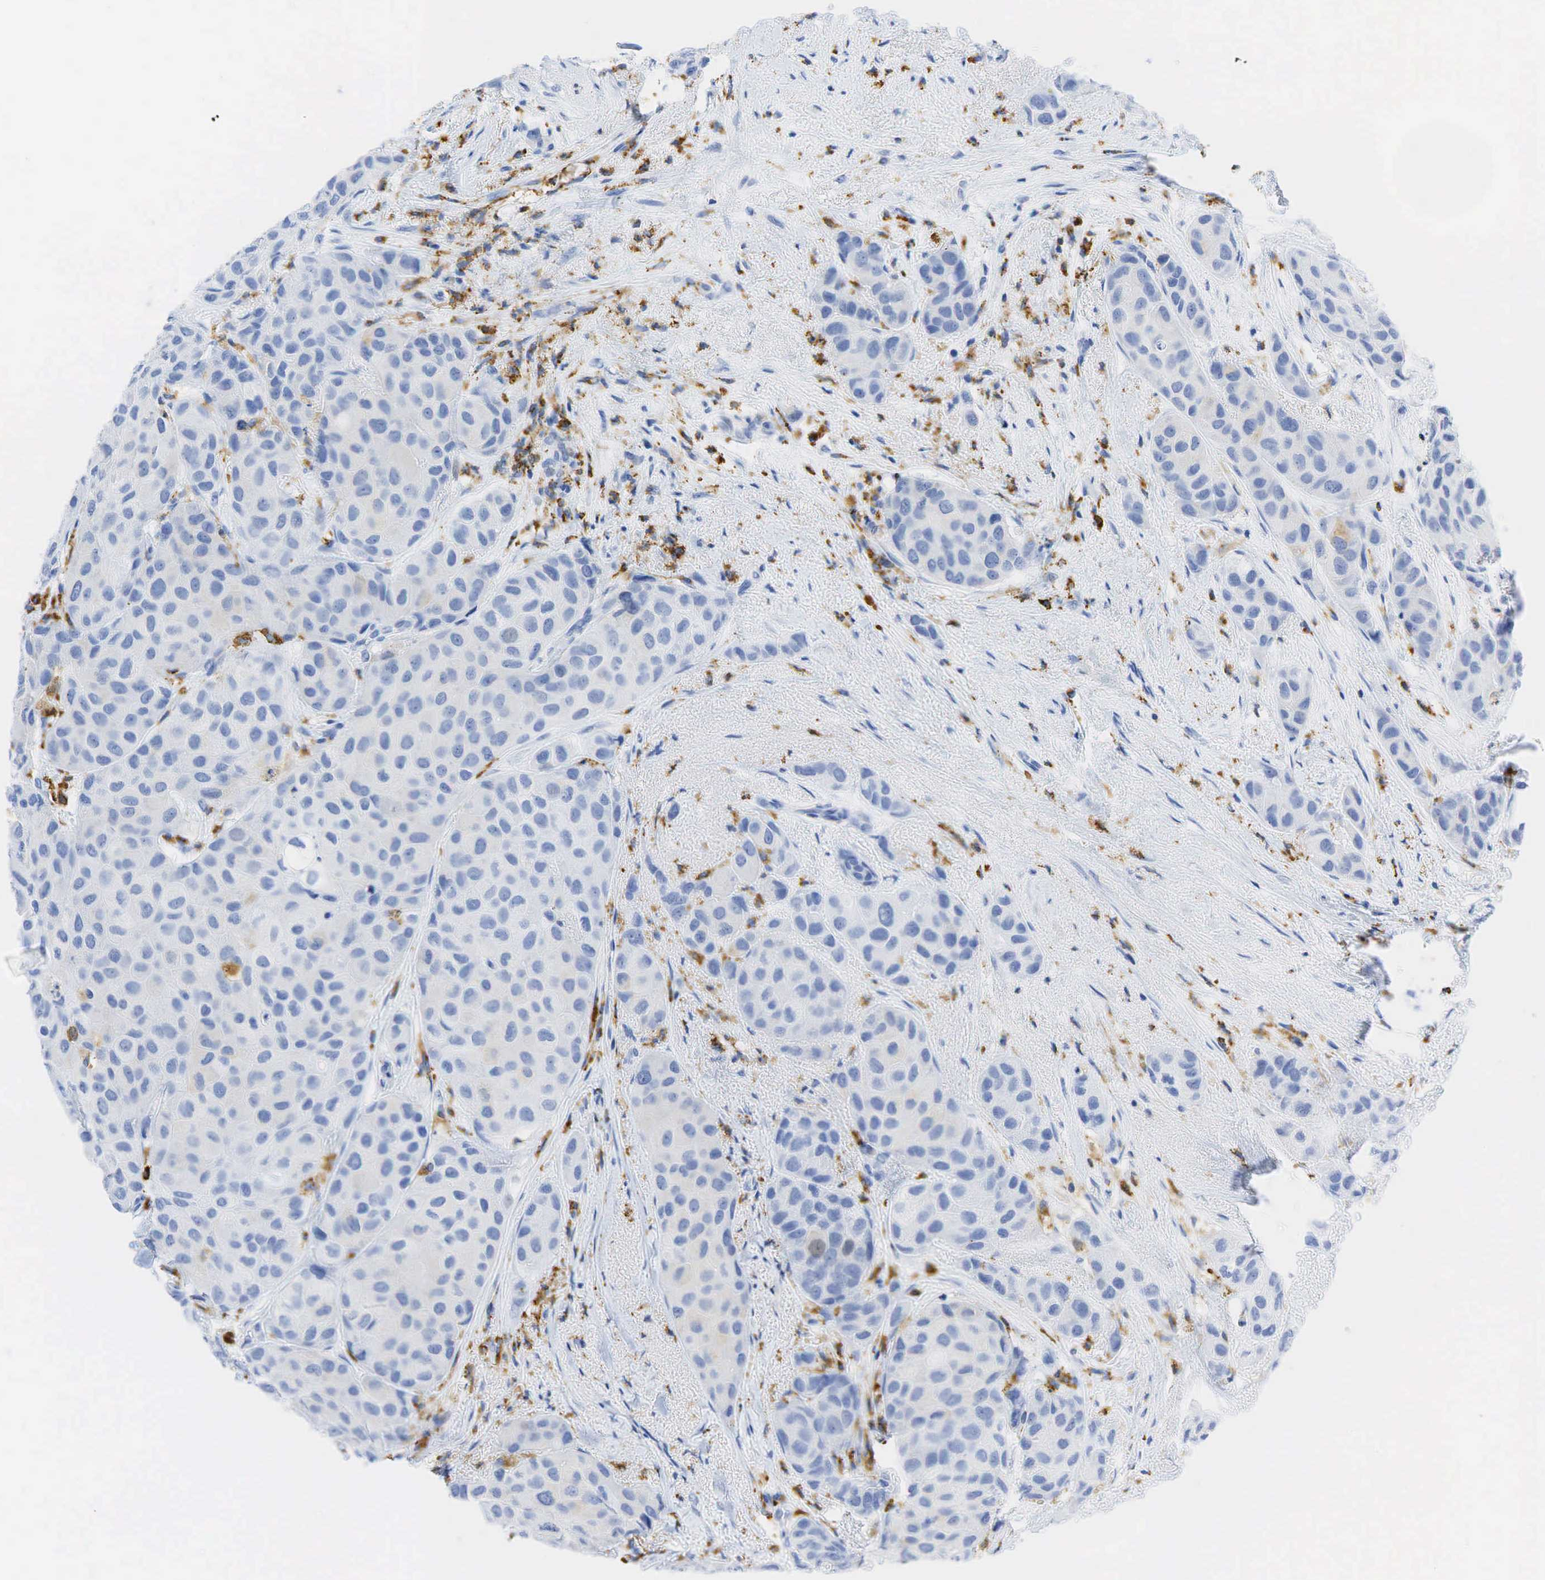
{"staining": {"intensity": "weak", "quantity": "<25%", "location": "cytoplasmic/membranous"}, "tissue": "breast cancer", "cell_type": "Tumor cells", "image_type": "cancer", "snomed": [{"axis": "morphology", "description": "Duct carcinoma"}, {"axis": "topography", "description": "Breast"}], "caption": "Breast cancer was stained to show a protein in brown. There is no significant expression in tumor cells.", "gene": "CD68", "patient": {"sex": "female", "age": 68}}